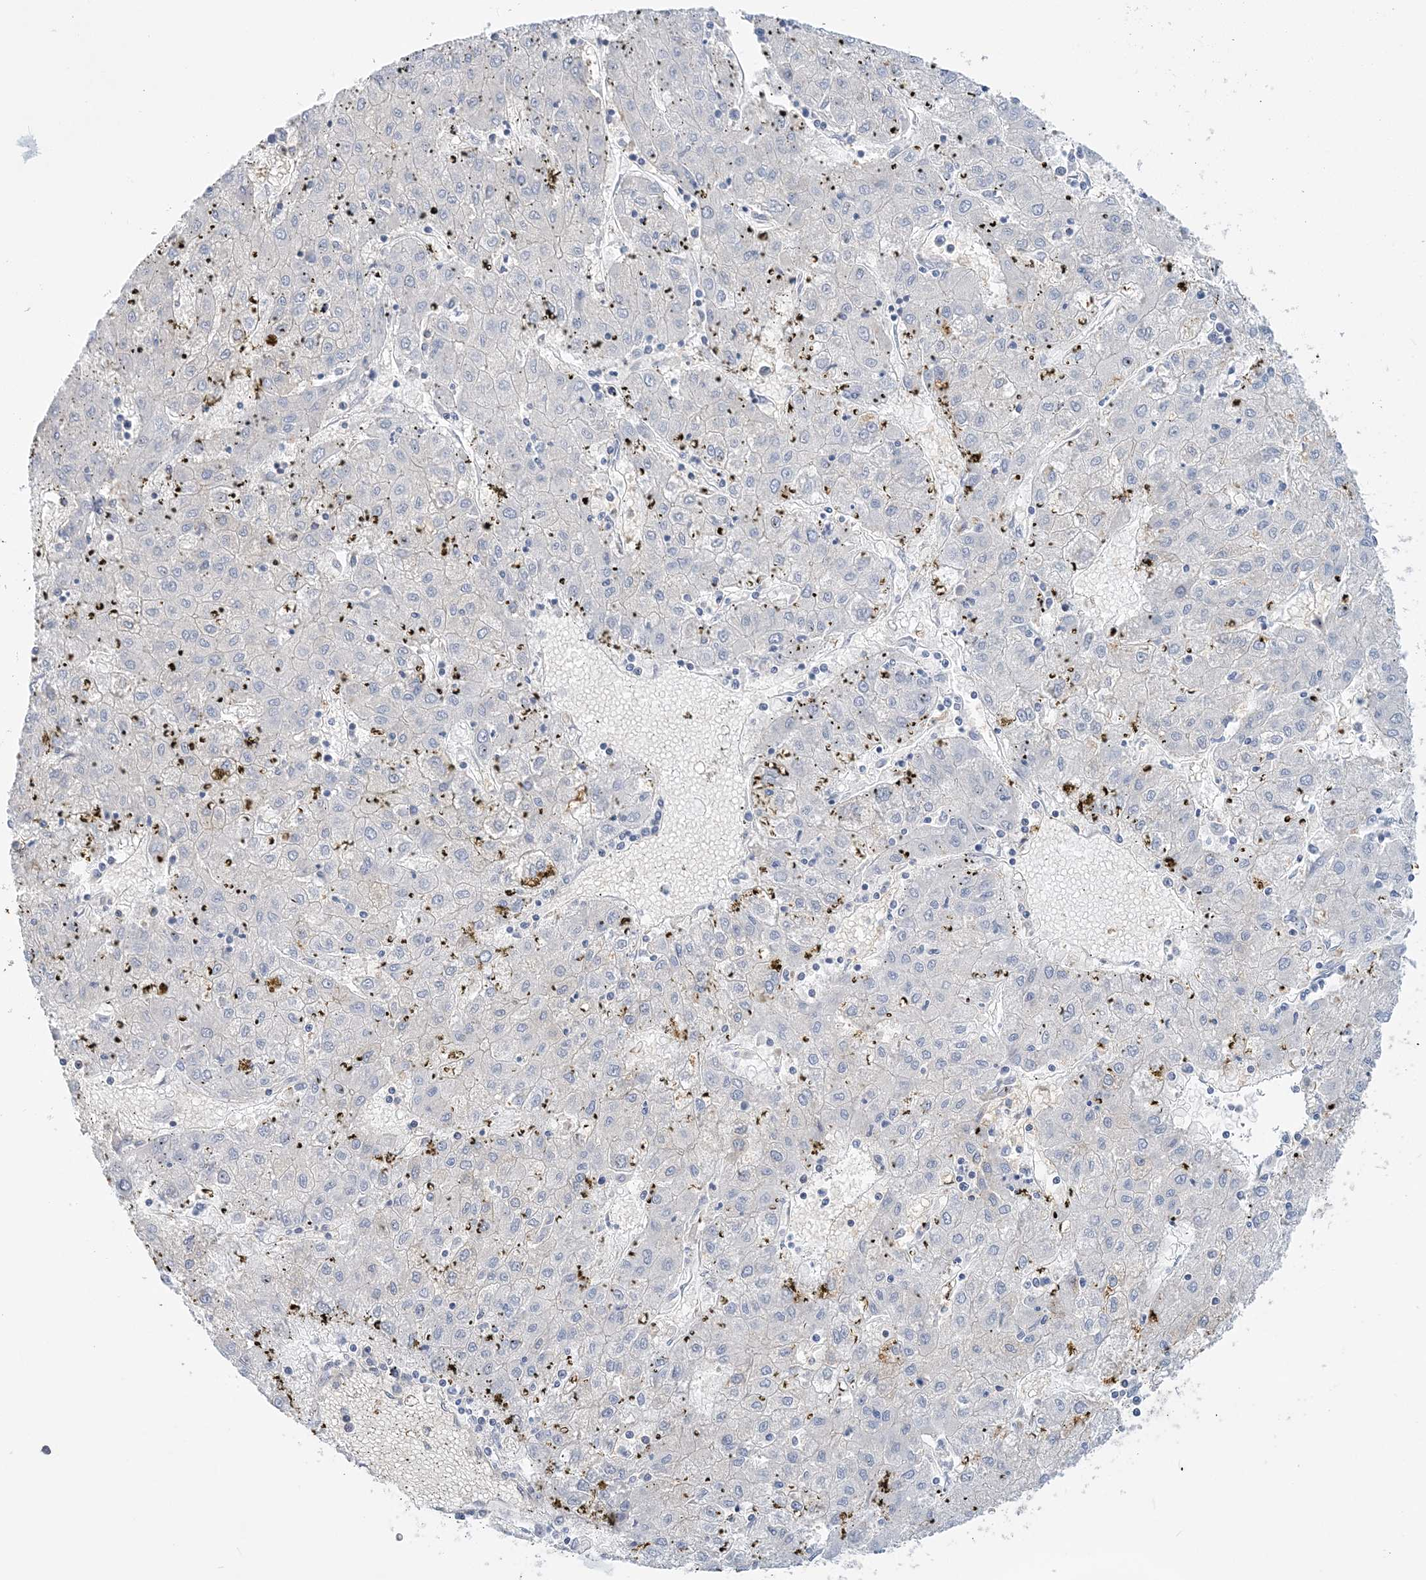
{"staining": {"intensity": "negative", "quantity": "none", "location": "none"}, "tissue": "liver cancer", "cell_type": "Tumor cells", "image_type": "cancer", "snomed": [{"axis": "morphology", "description": "Carcinoma, Hepatocellular, NOS"}, {"axis": "topography", "description": "Liver"}], "caption": "An IHC histopathology image of hepatocellular carcinoma (liver) is shown. There is no staining in tumor cells of hepatocellular carcinoma (liver). Brightfield microscopy of IHC stained with DAB (3,3'-diaminobenzidine) (brown) and hematoxylin (blue), captured at high magnification.", "gene": "FAM114A2", "patient": {"sex": "male", "age": 72}}